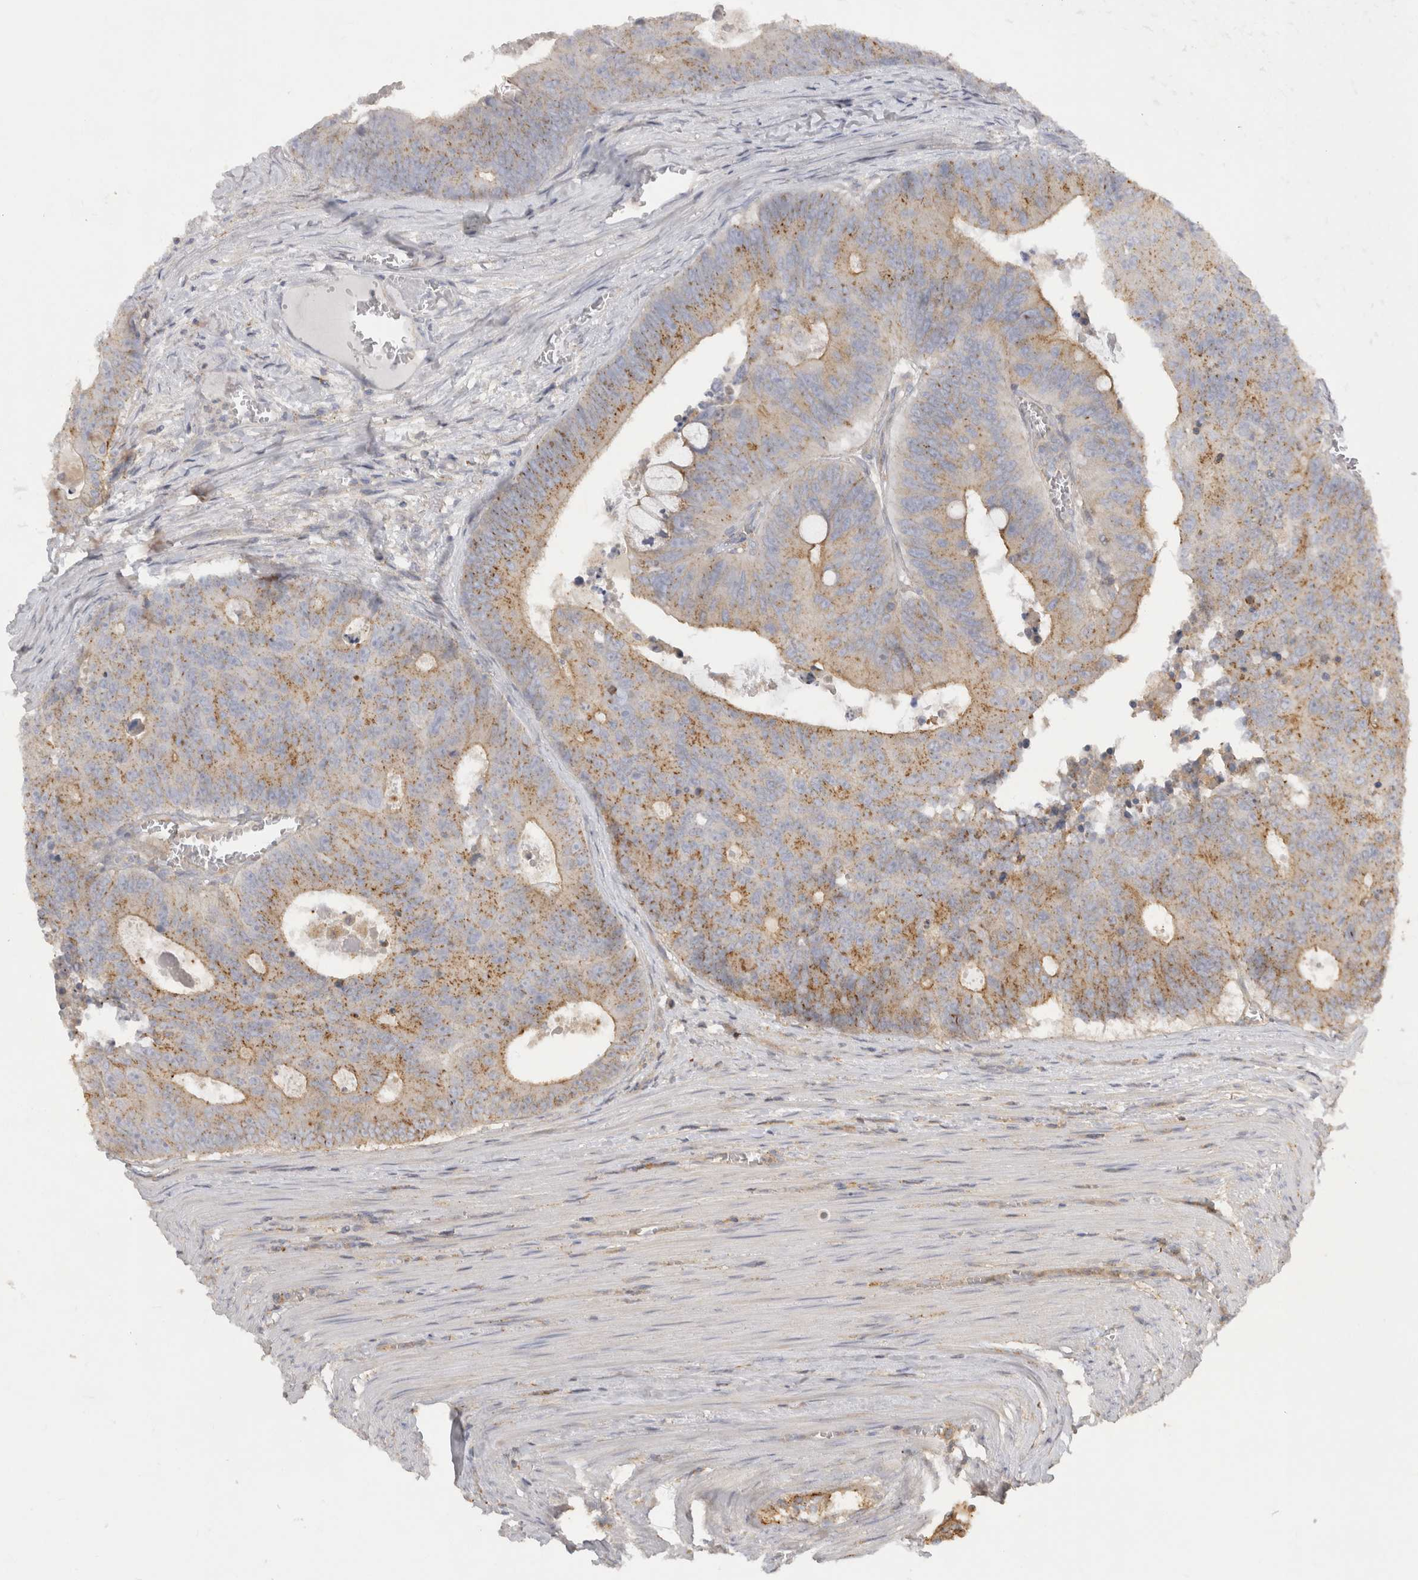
{"staining": {"intensity": "moderate", "quantity": "25%-75%", "location": "cytoplasmic/membranous"}, "tissue": "colorectal cancer", "cell_type": "Tumor cells", "image_type": "cancer", "snomed": [{"axis": "morphology", "description": "Adenocarcinoma, NOS"}, {"axis": "topography", "description": "Colon"}], "caption": "Colorectal cancer (adenocarcinoma) tissue exhibits moderate cytoplasmic/membranous positivity in approximately 25%-75% of tumor cells, visualized by immunohistochemistry.", "gene": "CHMP6", "patient": {"sex": "male", "age": 87}}